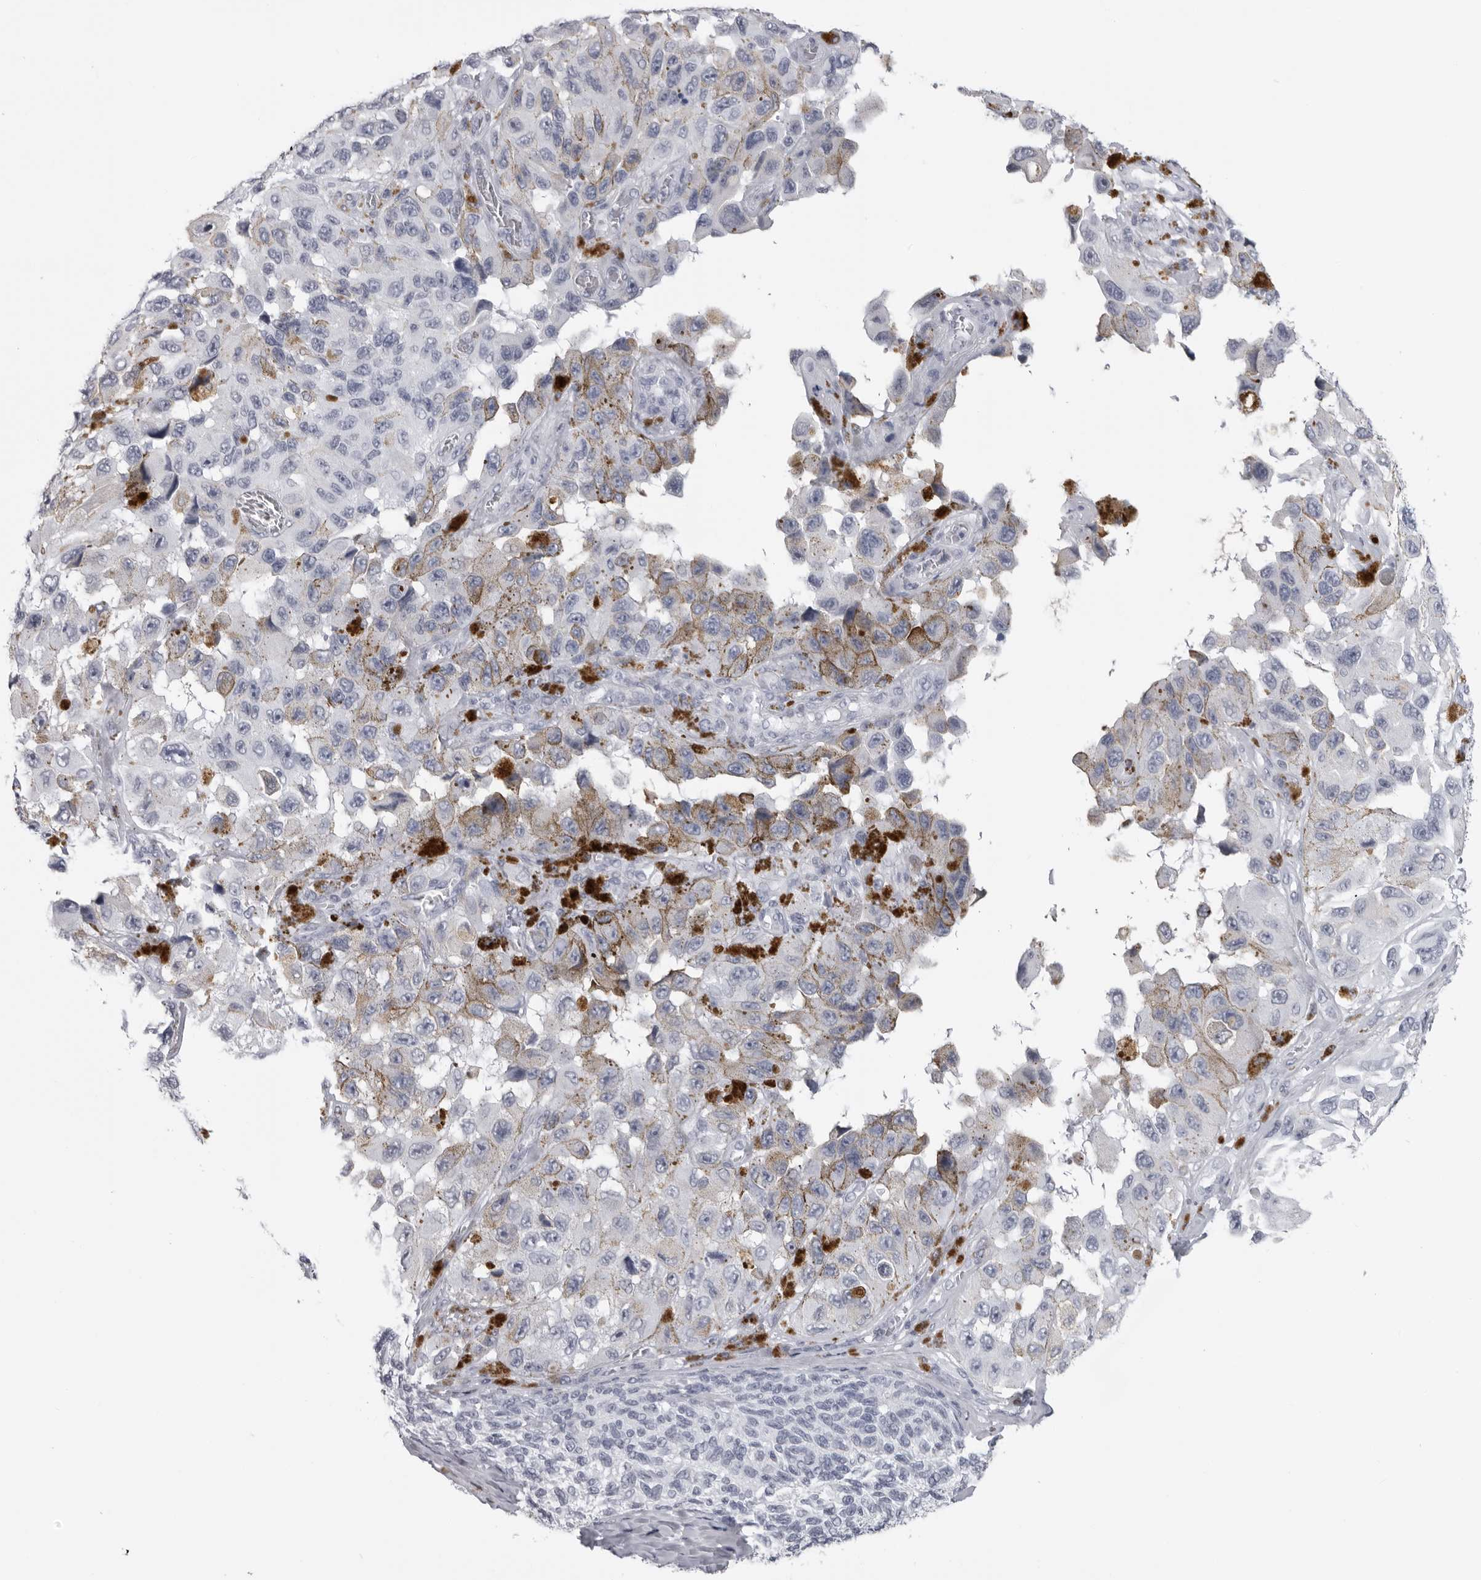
{"staining": {"intensity": "negative", "quantity": "none", "location": "none"}, "tissue": "melanoma", "cell_type": "Tumor cells", "image_type": "cancer", "snomed": [{"axis": "morphology", "description": "Malignant melanoma, NOS"}, {"axis": "topography", "description": "Skin"}], "caption": "Immunohistochemistry micrograph of human melanoma stained for a protein (brown), which reveals no positivity in tumor cells.", "gene": "DNALI1", "patient": {"sex": "female", "age": 73}}